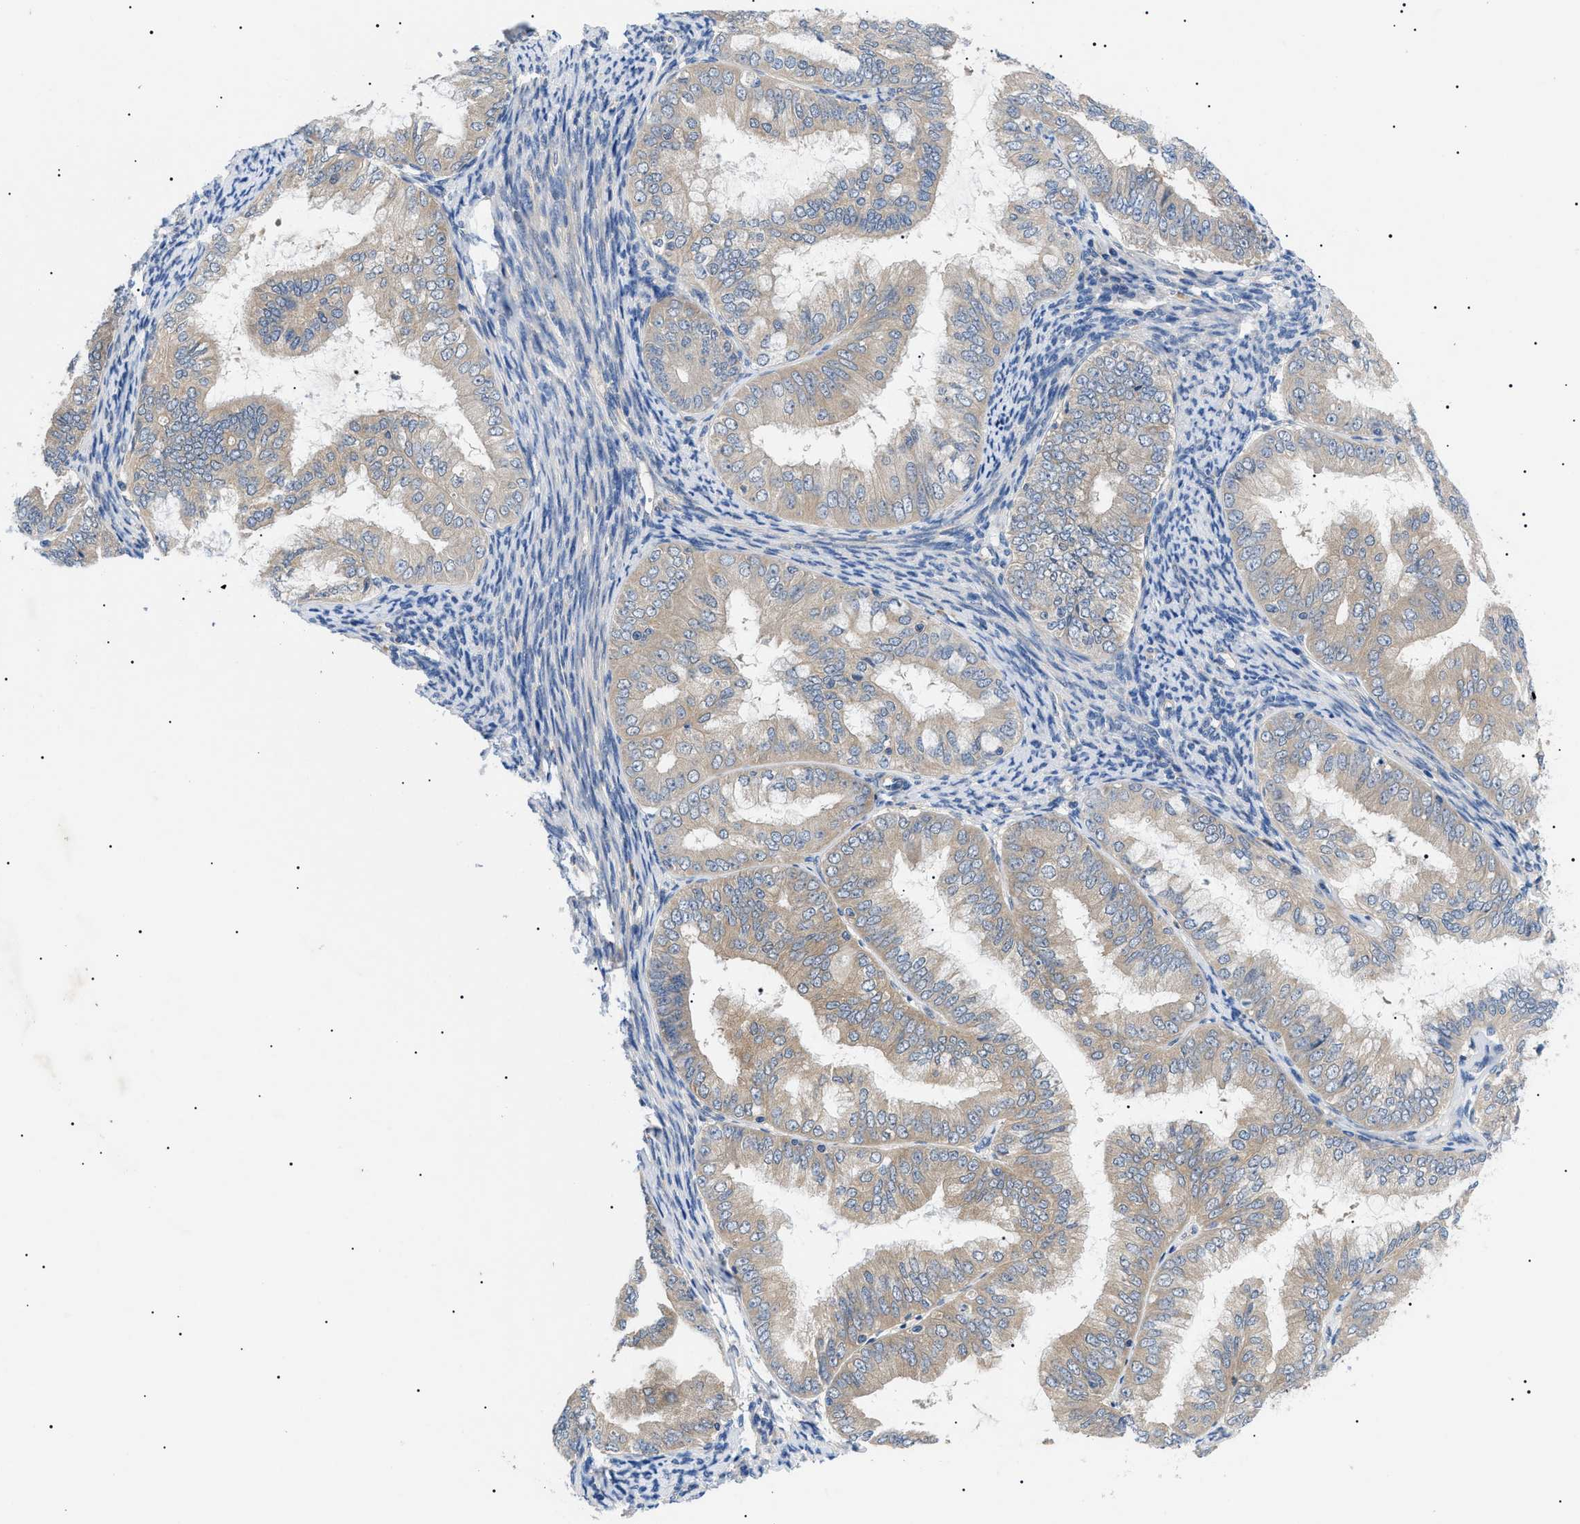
{"staining": {"intensity": "weak", "quantity": ">75%", "location": "cytoplasmic/membranous"}, "tissue": "endometrial cancer", "cell_type": "Tumor cells", "image_type": "cancer", "snomed": [{"axis": "morphology", "description": "Adenocarcinoma, NOS"}, {"axis": "topography", "description": "Endometrium"}], "caption": "This histopathology image displays IHC staining of endometrial cancer (adenocarcinoma), with low weak cytoplasmic/membranous expression in approximately >75% of tumor cells.", "gene": "RIPK1", "patient": {"sex": "female", "age": 63}}